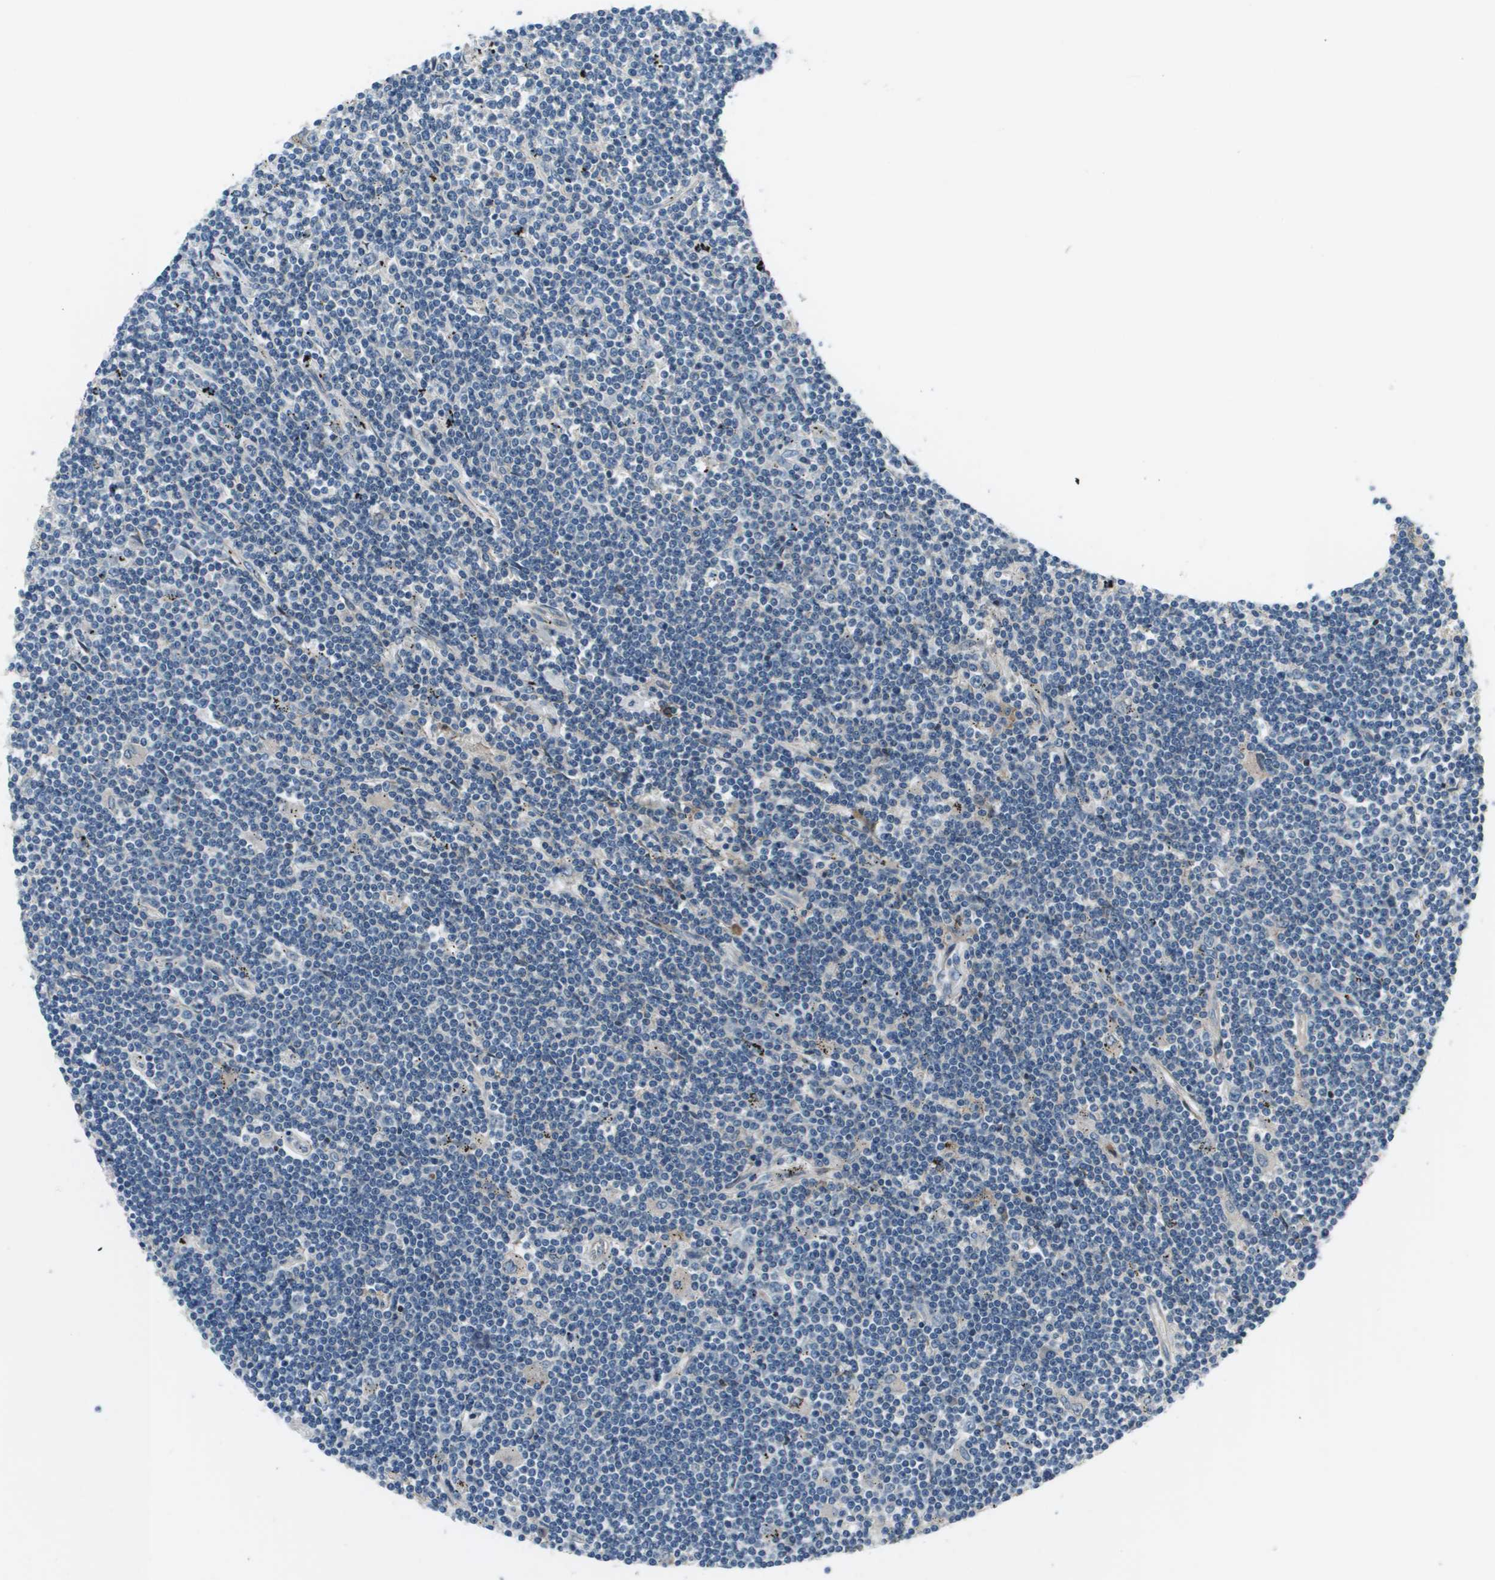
{"staining": {"intensity": "negative", "quantity": "none", "location": "none"}, "tissue": "lymphoma", "cell_type": "Tumor cells", "image_type": "cancer", "snomed": [{"axis": "morphology", "description": "Malignant lymphoma, non-Hodgkin's type, Low grade"}, {"axis": "topography", "description": "Spleen"}], "caption": "An immunohistochemistry image of malignant lymphoma, non-Hodgkin's type (low-grade) is shown. There is no staining in tumor cells of malignant lymphoma, non-Hodgkin's type (low-grade).", "gene": "PCOLCE", "patient": {"sex": "male", "age": 76}}